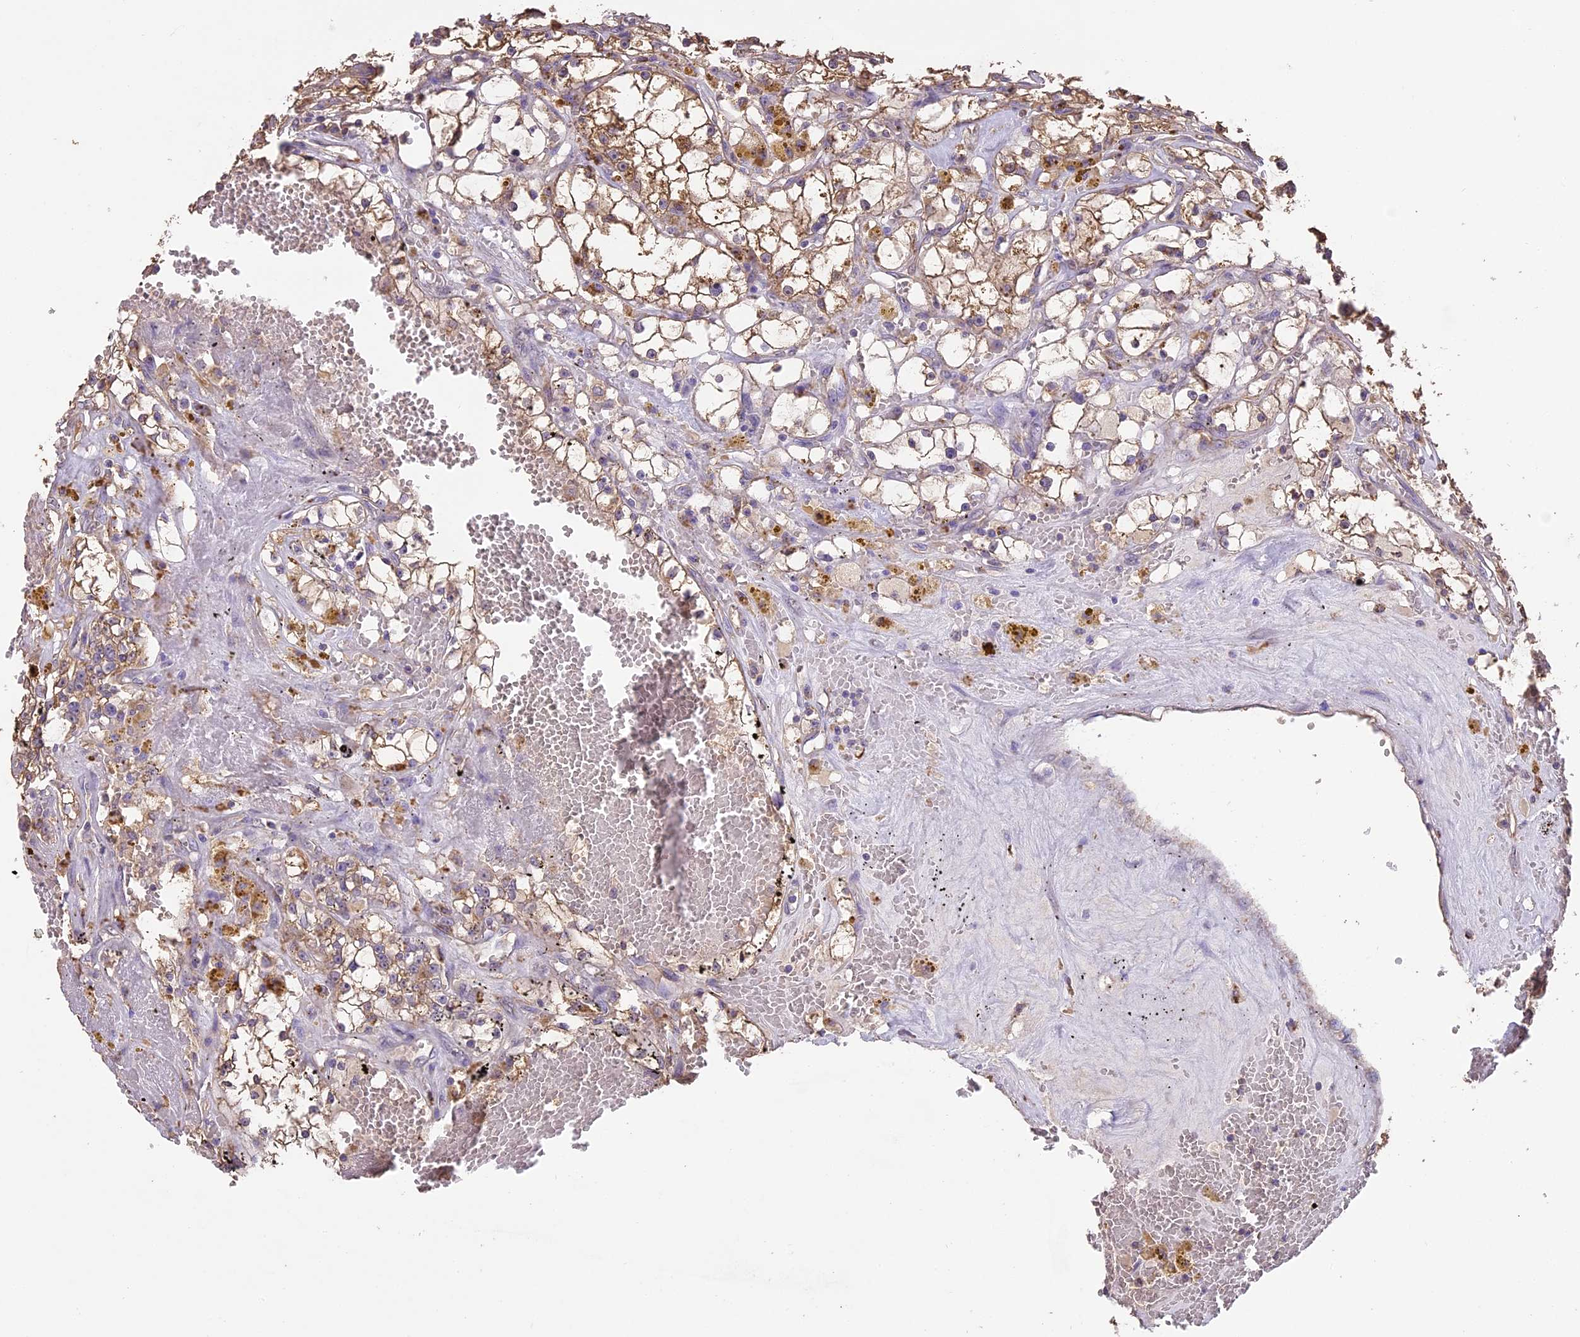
{"staining": {"intensity": "moderate", "quantity": ">75%", "location": "cytoplasmic/membranous"}, "tissue": "renal cancer", "cell_type": "Tumor cells", "image_type": "cancer", "snomed": [{"axis": "morphology", "description": "Adenocarcinoma, NOS"}, {"axis": "topography", "description": "Kidney"}], "caption": "Immunohistochemical staining of human renal adenocarcinoma exhibits medium levels of moderate cytoplasmic/membranous protein positivity in approximately >75% of tumor cells. The staining was performed using DAB, with brown indicating positive protein expression. Nuclei are stained blue with hematoxylin.", "gene": "ARHGAP19", "patient": {"sex": "male", "age": 56}}